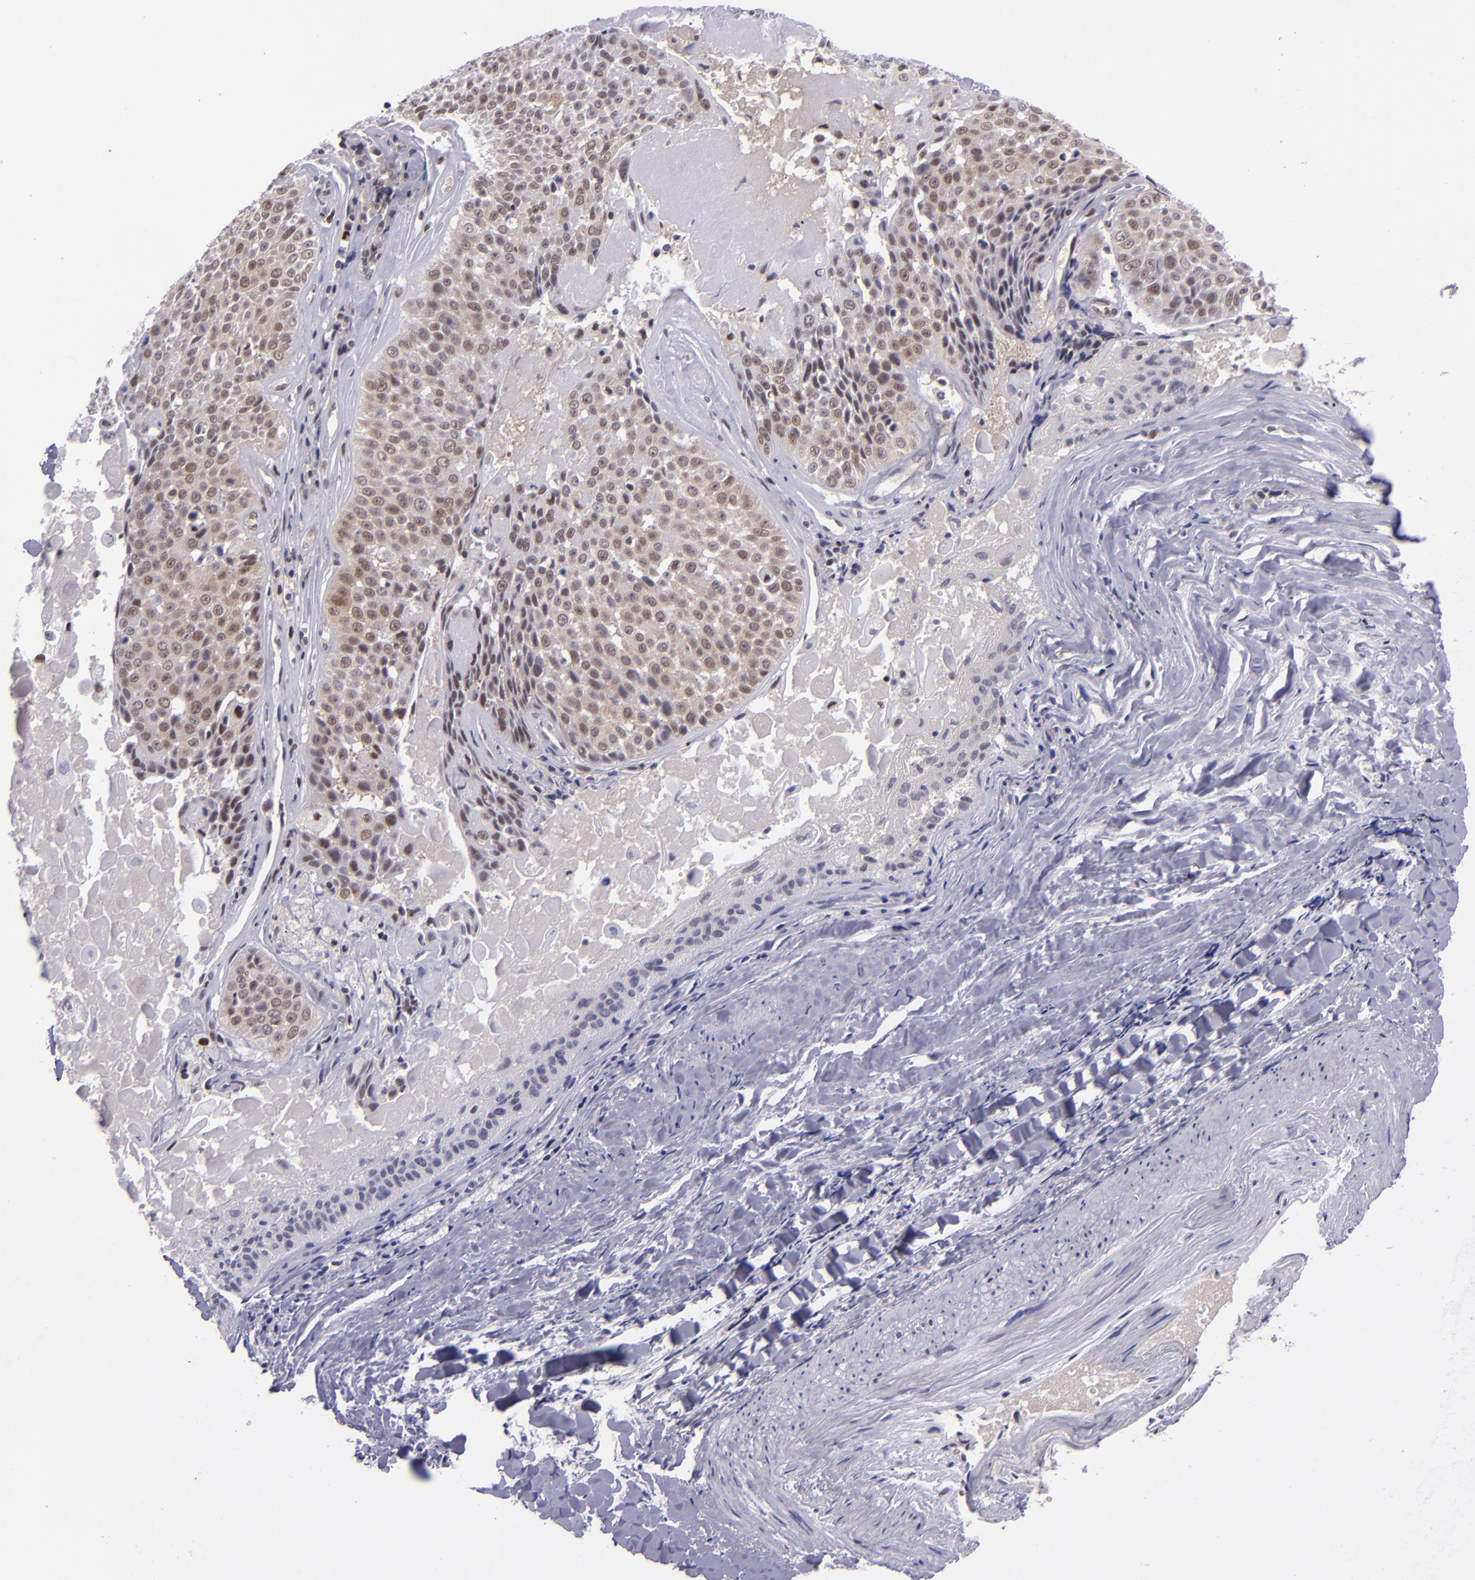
{"staining": {"intensity": "weak", "quantity": ">75%", "location": "cytoplasmic/membranous,nuclear"}, "tissue": "lung cancer", "cell_type": "Tumor cells", "image_type": "cancer", "snomed": [{"axis": "morphology", "description": "Adenocarcinoma, NOS"}, {"axis": "topography", "description": "Lung"}], "caption": "Protein staining of lung cancer tissue displays weak cytoplasmic/membranous and nuclear staining in approximately >75% of tumor cells.", "gene": "BAG1", "patient": {"sex": "male", "age": 60}}